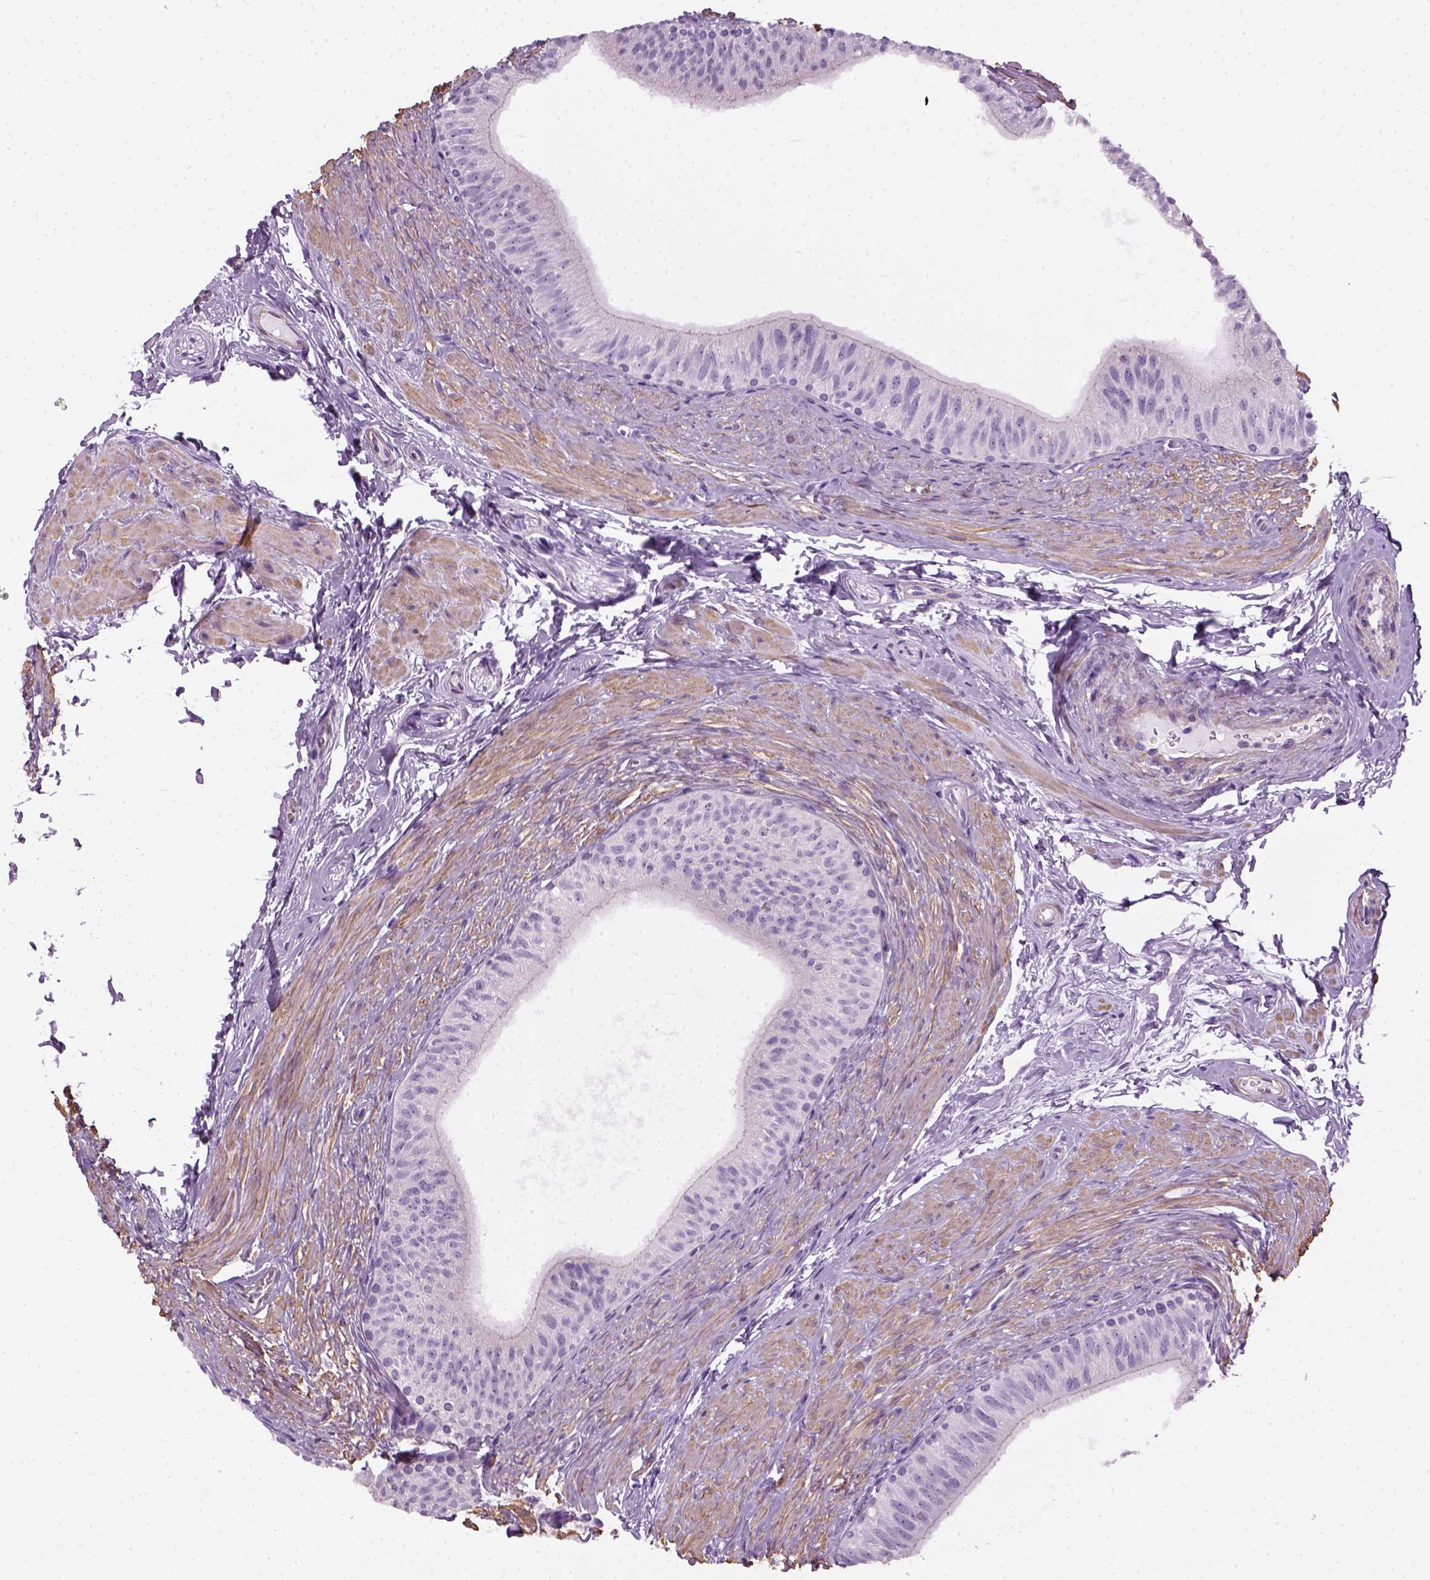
{"staining": {"intensity": "weak", "quantity": "25%-75%", "location": "cytoplasmic/membranous"}, "tissue": "epididymis", "cell_type": "Glandular cells", "image_type": "normal", "snomed": [{"axis": "morphology", "description": "Normal tissue, NOS"}, {"axis": "topography", "description": "Epididymis"}], "caption": "DAB (3,3'-diaminobenzidine) immunohistochemical staining of normal epididymis displays weak cytoplasmic/membranous protein staining in about 25%-75% of glandular cells.", "gene": "FAM161A", "patient": {"sex": "male", "age": 36}}